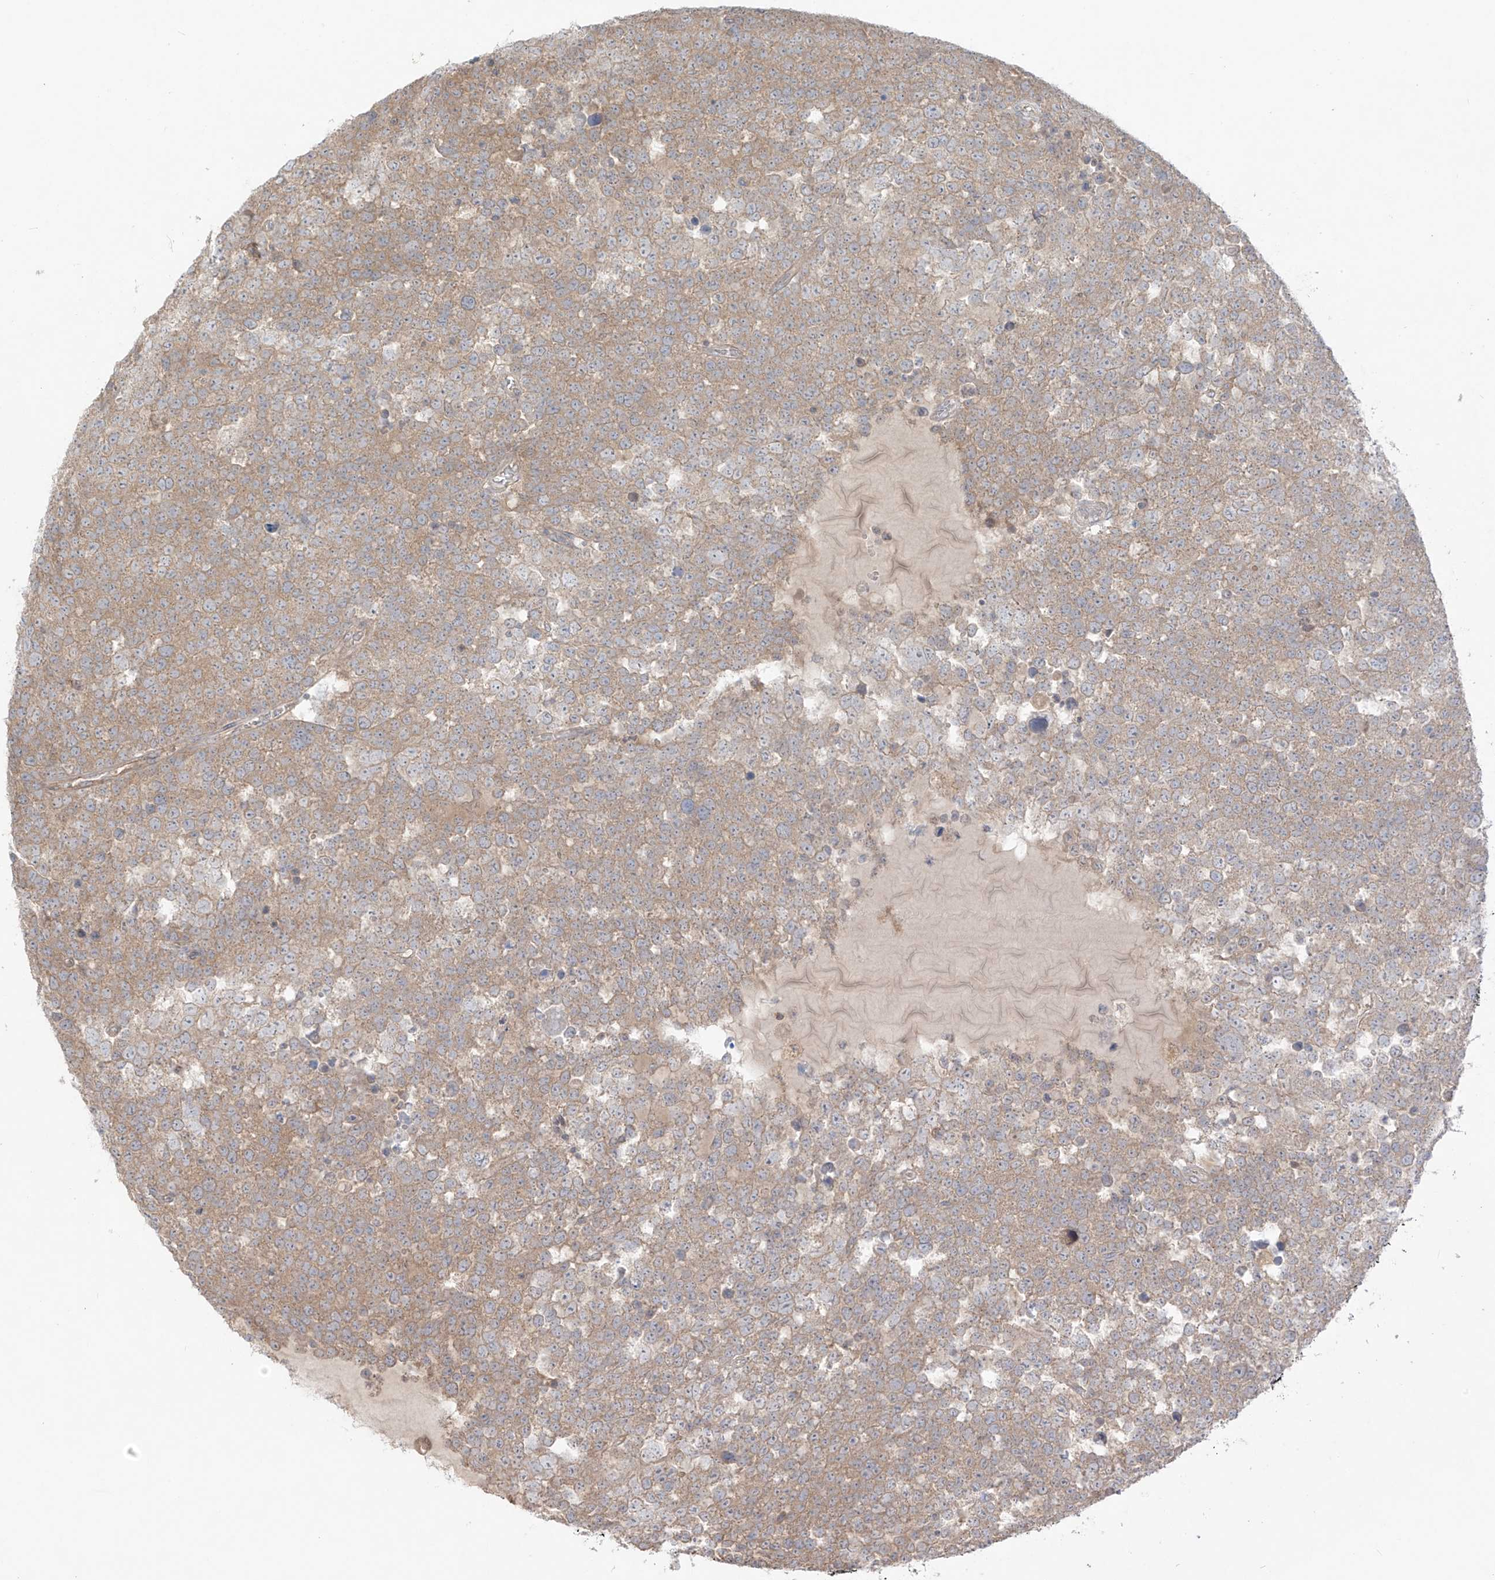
{"staining": {"intensity": "moderate", "quantity": ">75%", "location": "cytoplasmic/membranous"}, "tissue": "testis cancer", "cell_type": "Tumor cells", "image_type": "cancer", "snomed": [{"axis": "morphology", "description": "Seminoma, NOS"}, {"axis": "topography", "description": "Testis"}], "caption": "A brown stain highlights moderate cytoplasmic/membranous expression of a protein in testis cancer (seminoma) tumor cells.", "gene": "ANGEL2", "patient": {"sex": "male", "age": 71}}